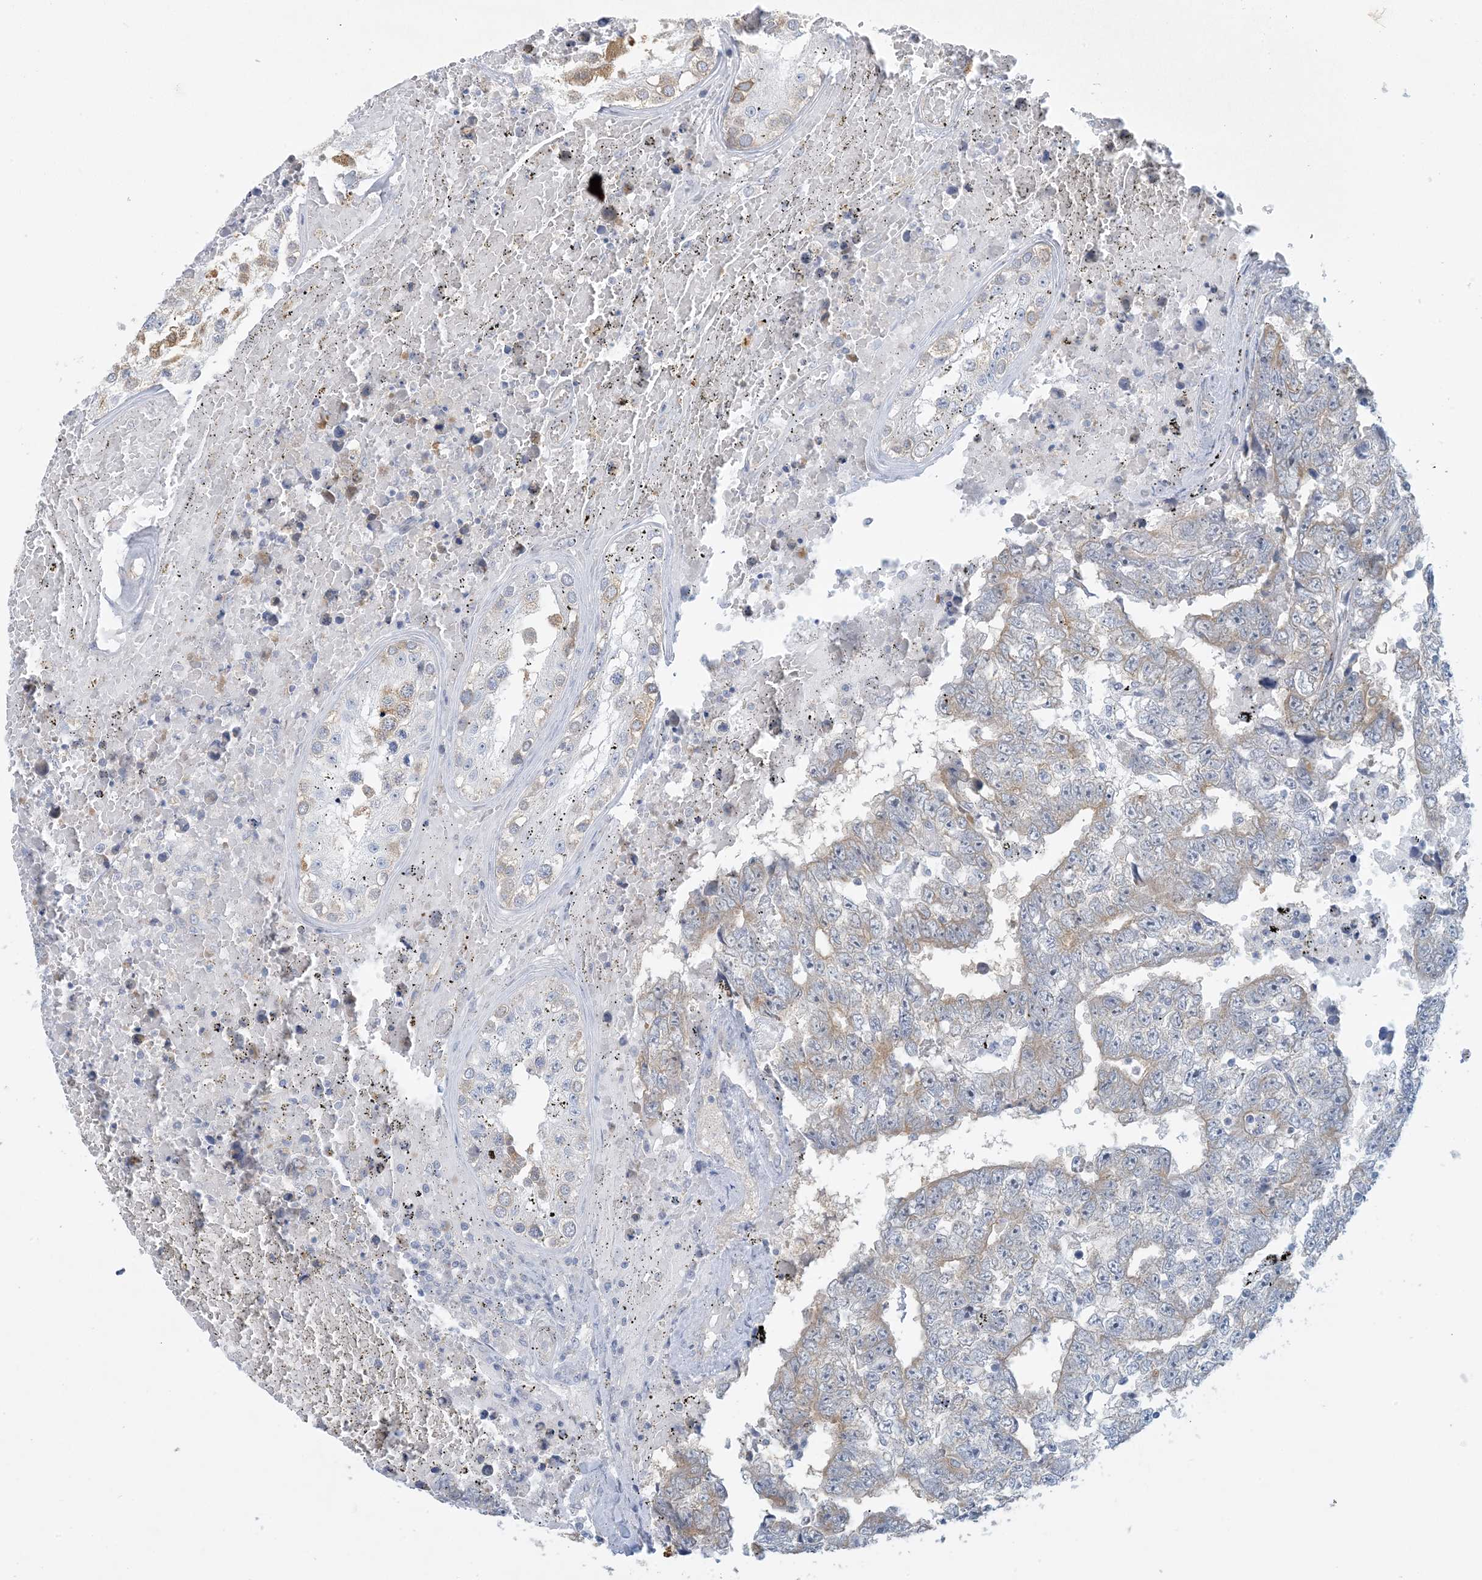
{"staining": {"intensity": "weak", "quantity": "25%-75%", "location": "cytoplasmic/membranous"}, "tissue": "testis cancer", "cell_type": "Tumor cells", "image_type": "cancer", "snomed": [{"axis": "morphology", "description": "Carcinoma, Embryonal, NOS"}, {"axis": "topography", "description": "Testis"}], "caption": "Human testis cancer stained for a protein (brown) displays weak cytoplasmic/membranous positive positivity in approximately 25%-75% of tumor cells.", "gene": "MRPS18A", "patient": {"sex": "male", "age": 25}}